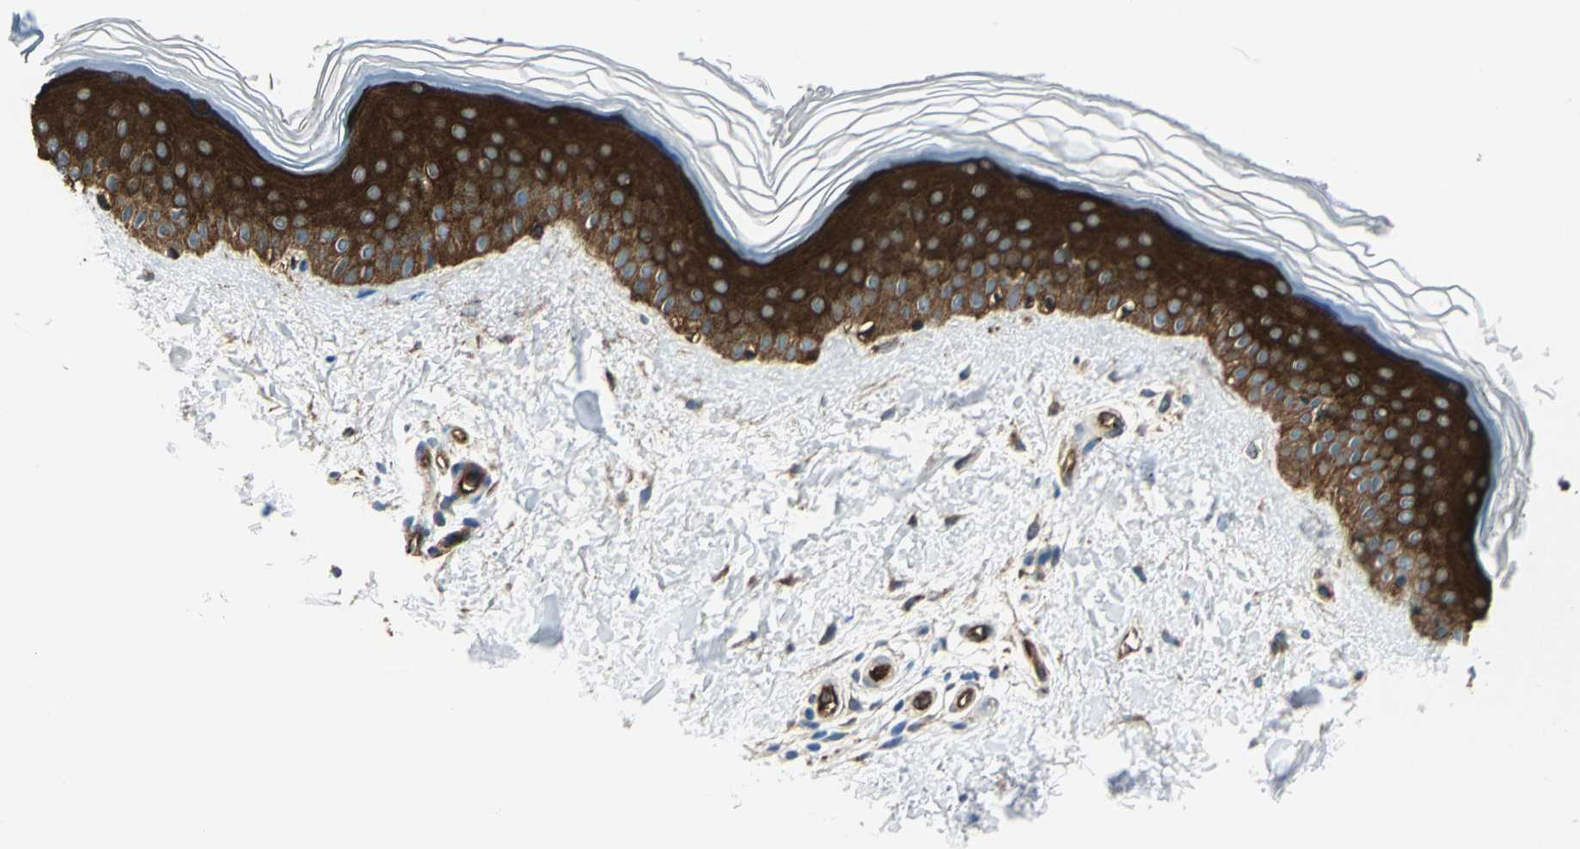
{"staining": {"intensity": "moderate", "quantity": "<25%", "location": "cytoplasmic/membranous"}, "tissue": "skin", "cell_type": "Fibroblasts", "image_type": "normal", "snomed": [{"axis": "morphology", "description": "Normal tissue, NOS"}, {"axis": "topography", "description": "Skin"}], "caption": "The immunohistochemical stain labels moderate cytoplasmic/membranous expression in fibroblasts of unremarkable skin. The staining was performed using DAB (3,3'-diaminobenzidine), with brown indicating positive protein expression. Nuclei are stained blue with hematoxylin.", "gene": "HSPB1", "patient": {"sex": "female", "age": 19}}